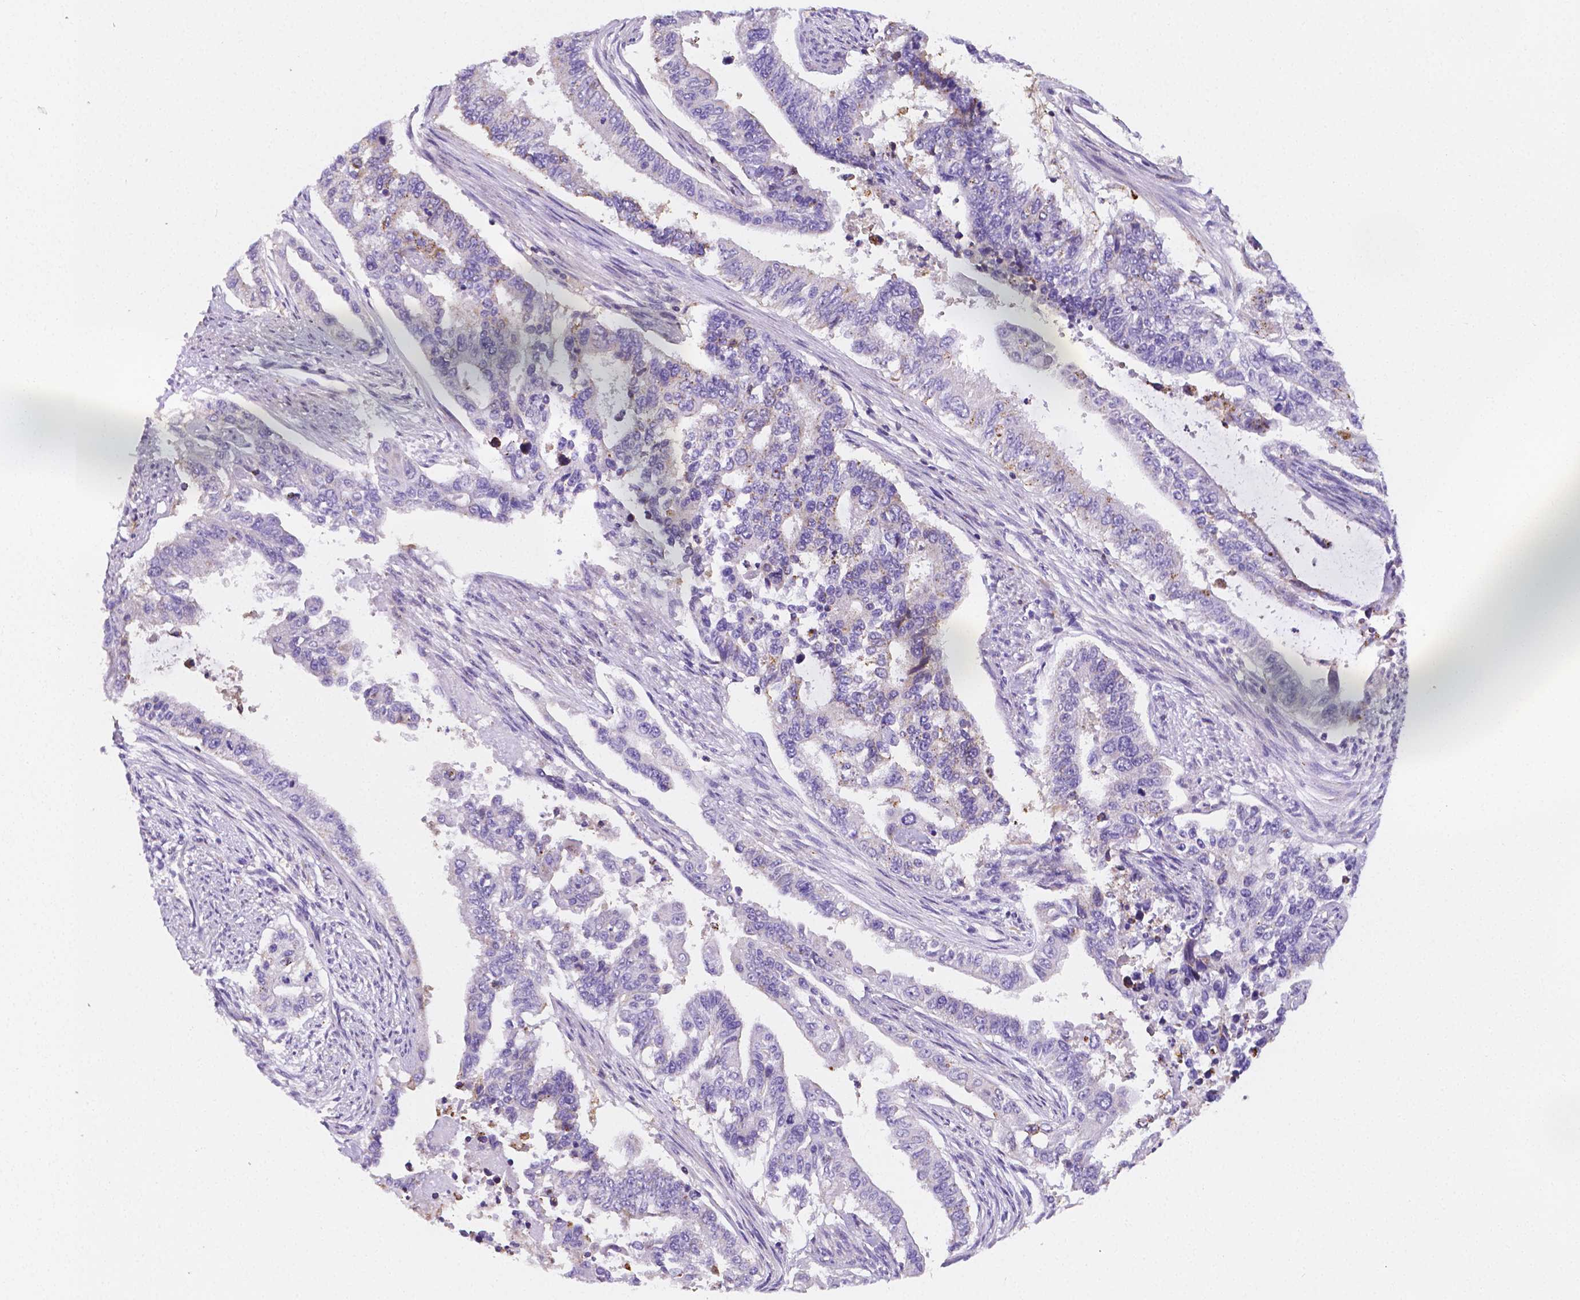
{"staining": {"intensity": "negative", "quantity": "none", "location": "none"}, "tissue": "endometrial cancer", "cell_type": "Tumor cells", "image_type": "cancer", "snomed": [{"axis": "morphology", "description": "Adenocarcinoma, NOS"}, {"axis": "topography", "description": "Uterus"}], "caption": "There is no significant expression in tumor cells of endometrial cancer.", "gene": "GABRD", "patient": {"sex": "female", "age": 59}}